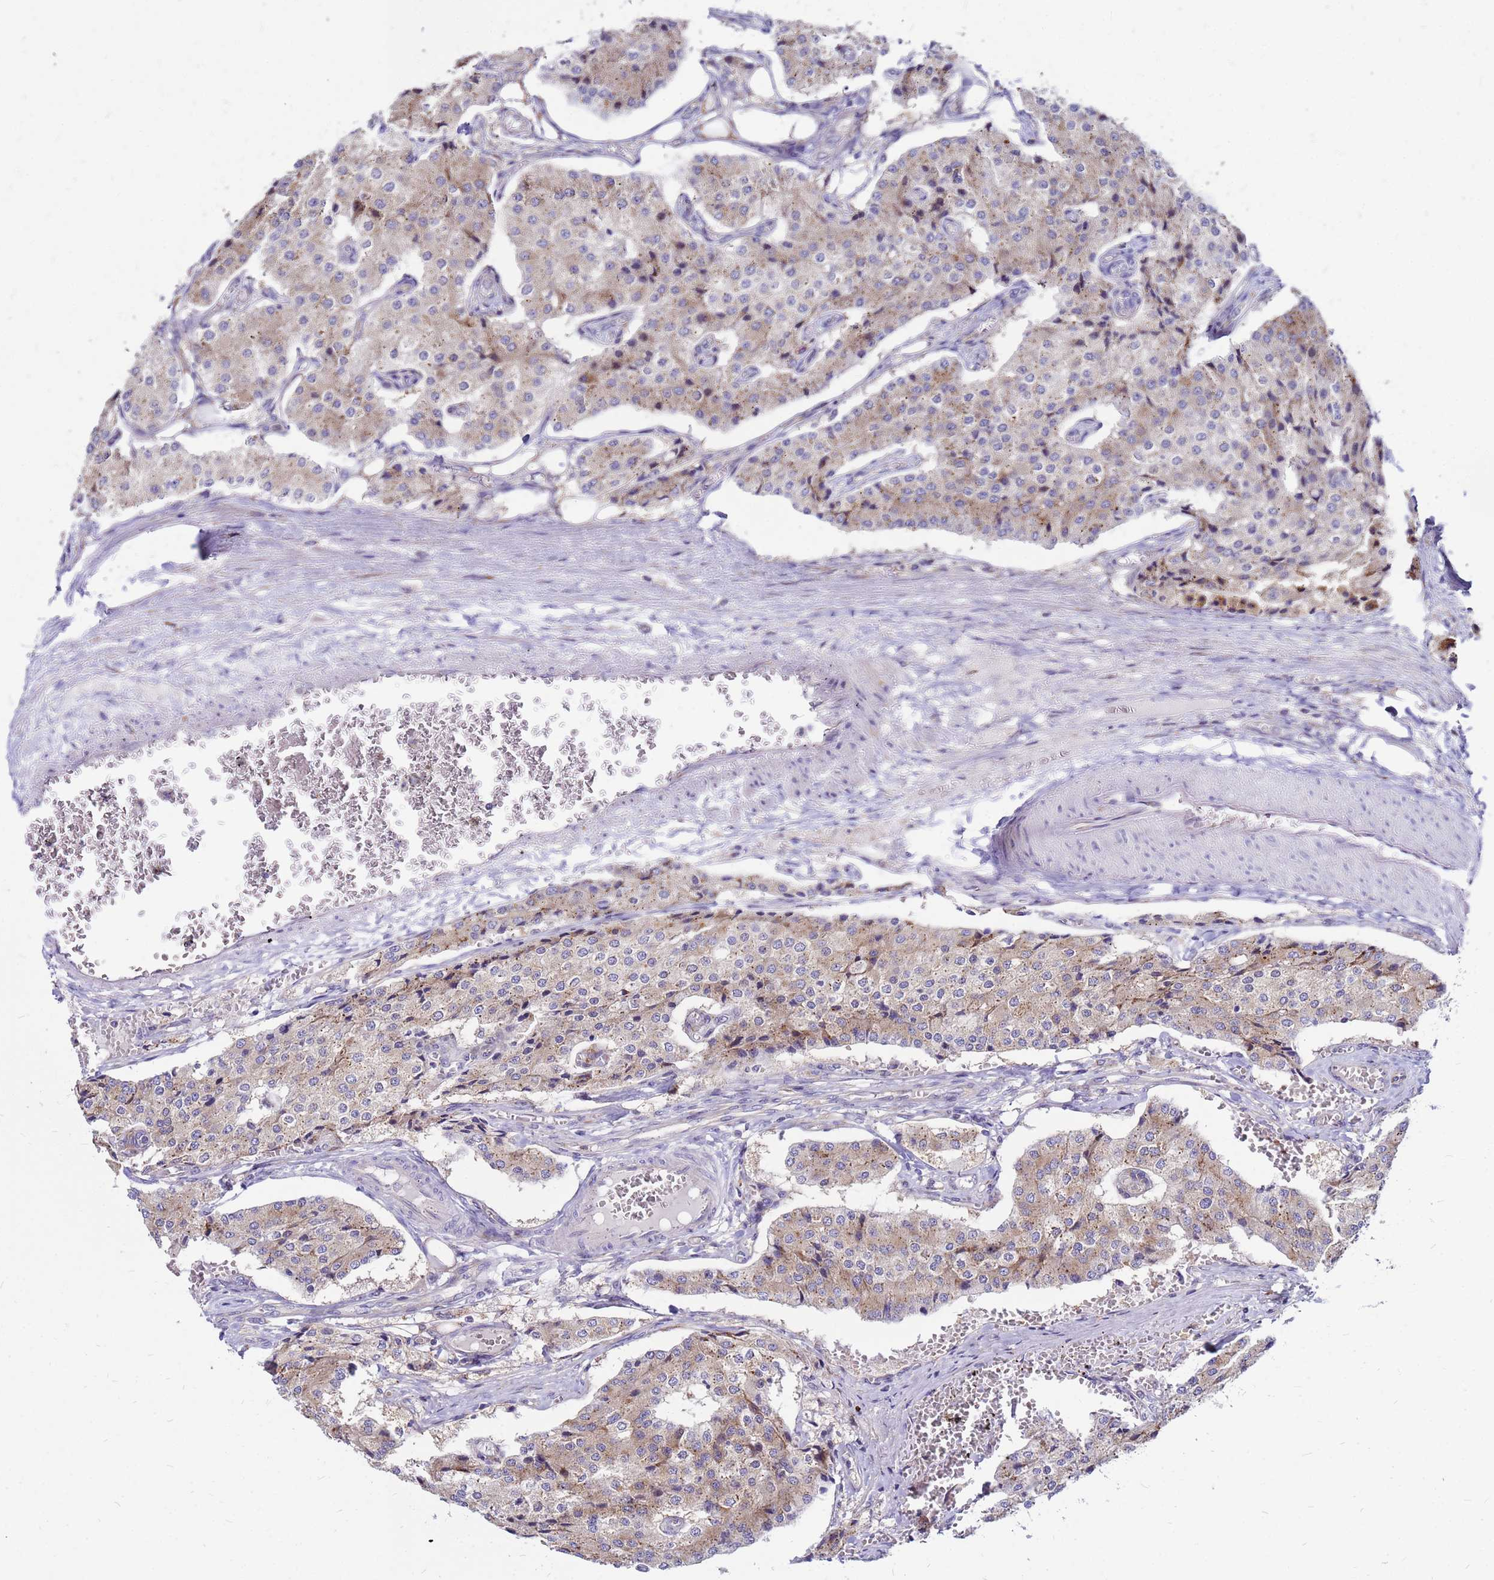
{"staining": {"intensity": "weak", "quantity": "25%-75%", "location": "cytoplasmic/membranous"}, "tissue": "carcinoid", "cell_type": "Tumor cells", "image_type": "cancer", "snomed": [{"axis": "morphology", "description": "Carcinoid, malignant, NOS"}, {"axis": "topography", "description": "Colon"}], "caption": "There is low levels of weak cytoplasmic/membranous positivity in tumor cells of carcinoid, as demonstrated by immunohistochemical staining (brown color).", "gene": "FHIP1A", "patient": {"sex": "female", "age": 52}}